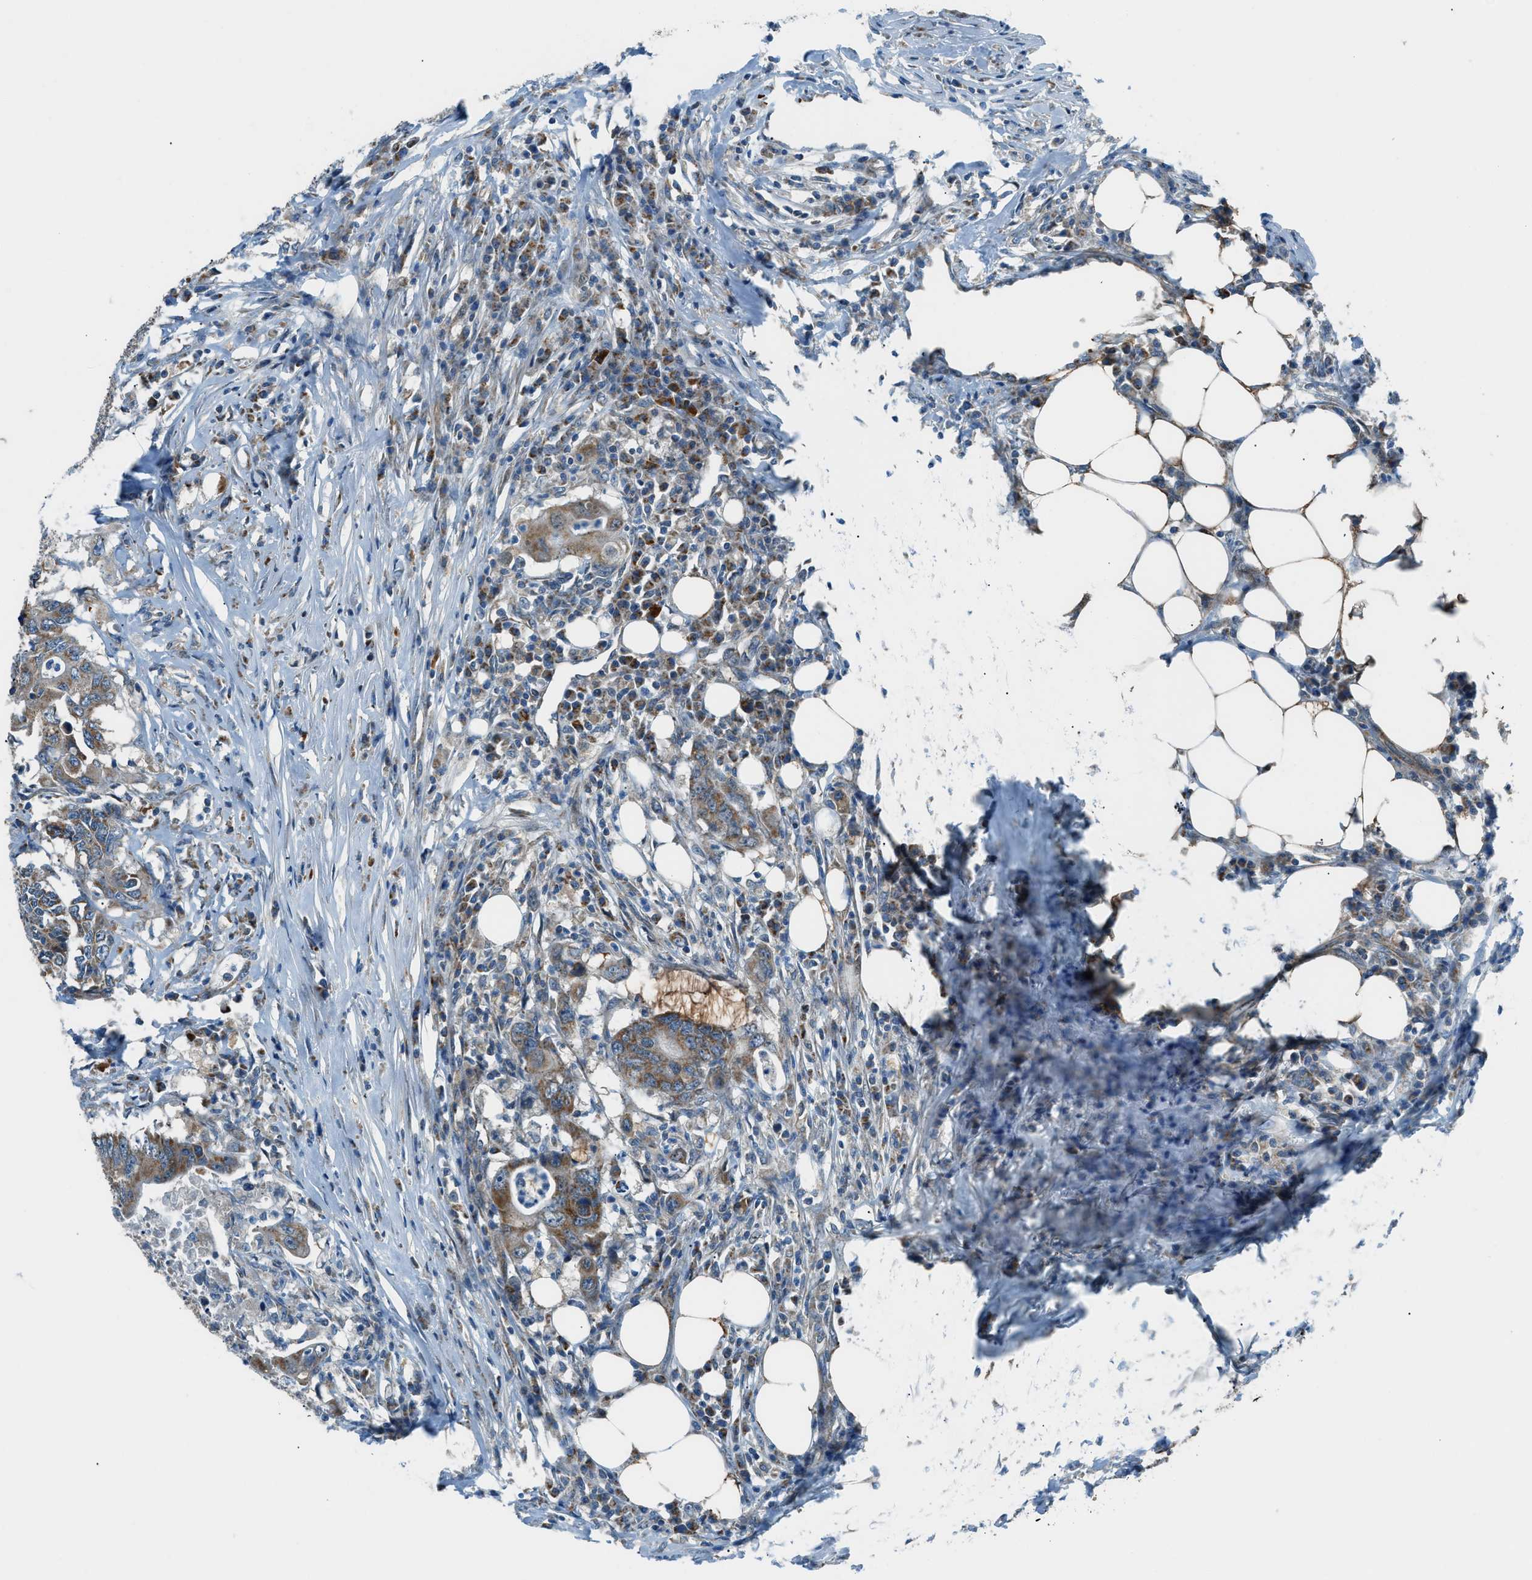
{"staining": {"intensity": "moderate", "quantity": ">75%", "location": "cytoplasmic/membranous"}, "tissue": "colorectal cancer", "cell_type": "Tumor cells", "image_type": "cancer", "snomed": [{"axis": "morphology", "description": "Adenocarcinoma, NOS"}, {"axis": "topography", "description": "Colon"}], "caption": "Human colorectal cancer (adenocarcinoma) stained with a brown dye displays moderate cytoplasmic/membranous positive positivity in approximately >75% of tumor cells.", "gene": "PIGG", "patient": {"sex": "male", "age": 71}}